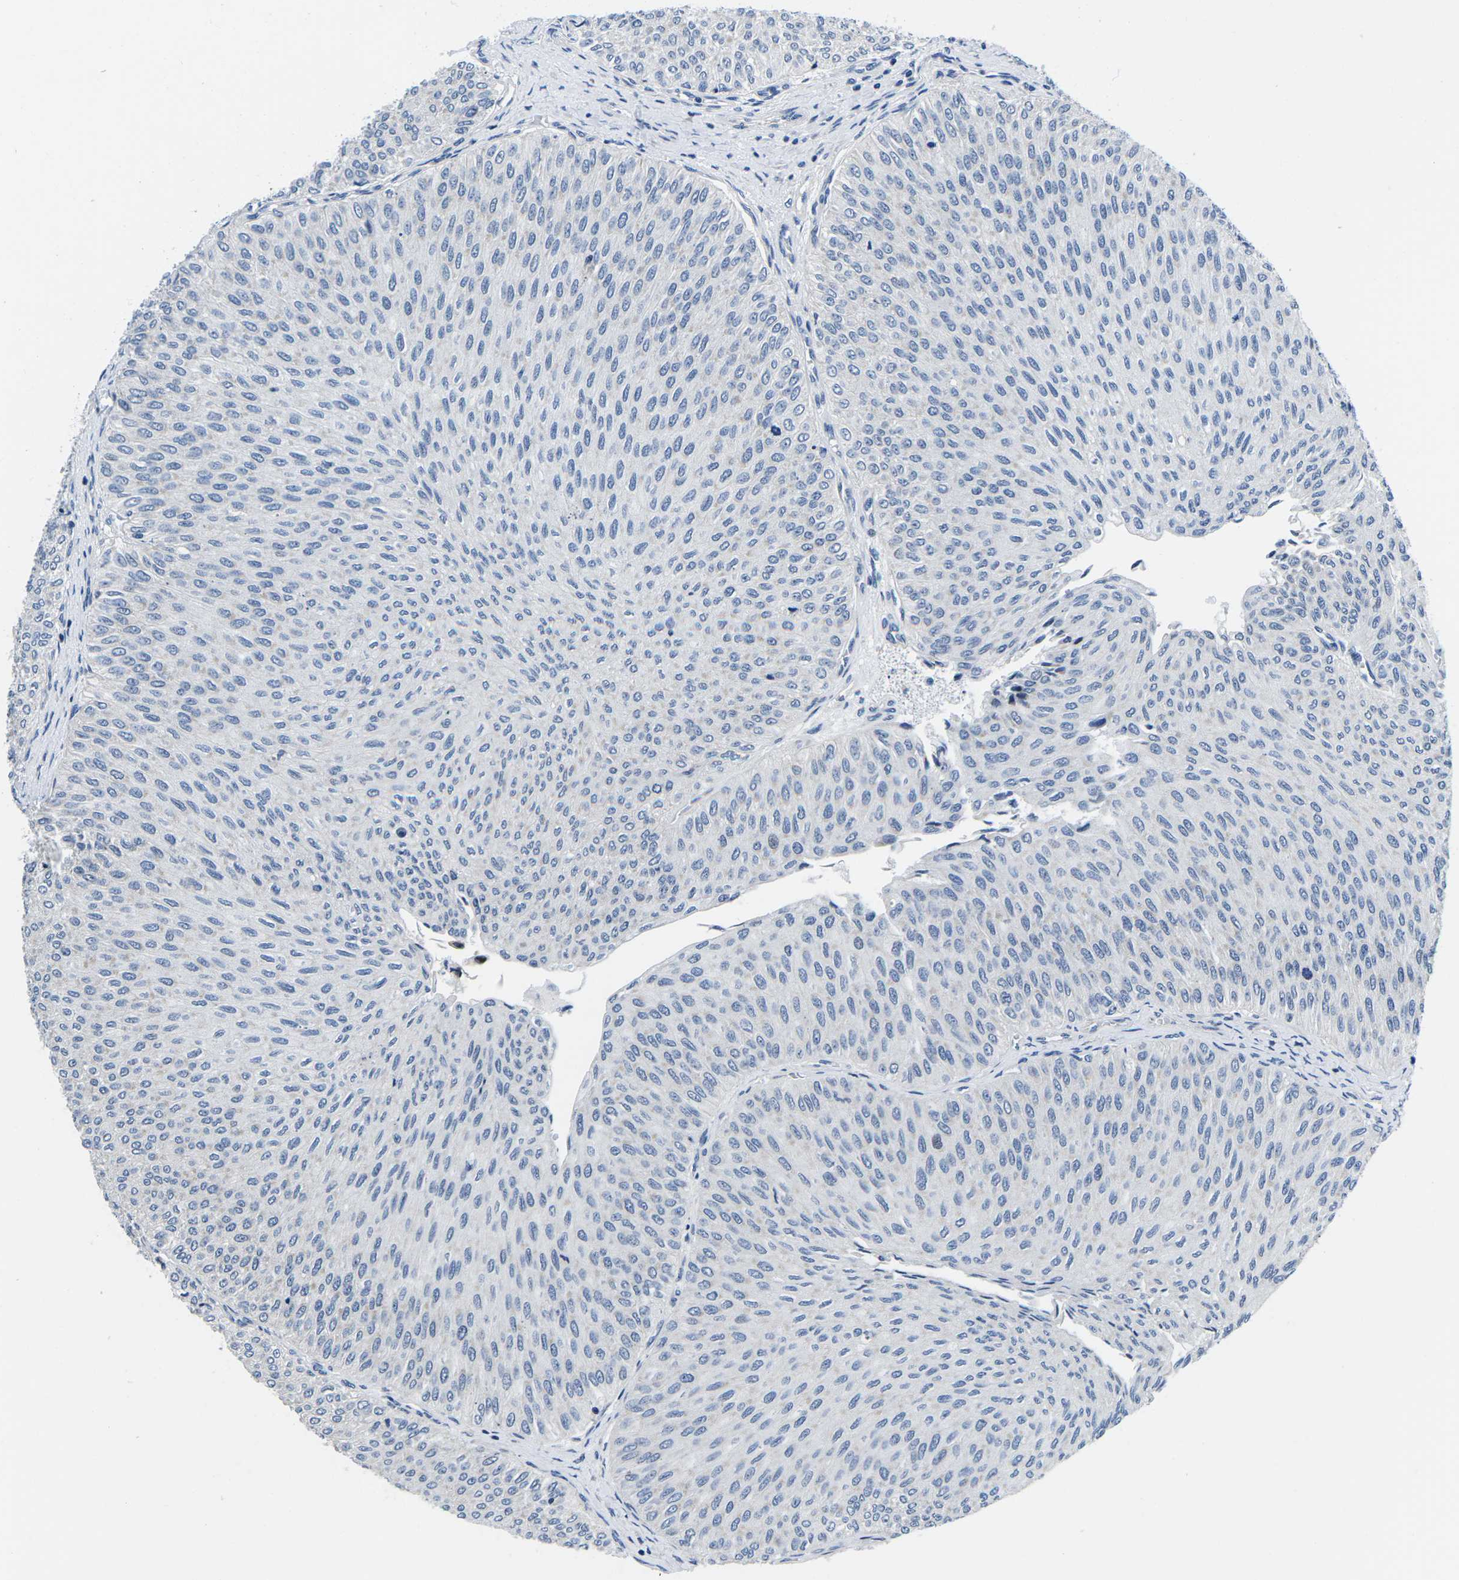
{"staining": {"intensity": "negative", "quantity": "none", "location": "none"}, "tissue": "urothelial cancer", "cell_type": "Tumor cells", "image_type": "cancer", "snomed": [{"axis": "morphology", "description": "Urothelial carcinoma, Low grade"}, {"axis": "topography", "description": "Urinary bladder"}], "caption": "This is a photomicrograph of IHC staining of low-grade urothelial carcinoma, which shows no expression in tumor cells. The staining is performed using DAB brown chromogen with nuclei counter-stained in using hematoxylin.", "gene": "CDC73", "patient": {"sex": "male", "age": 78}}